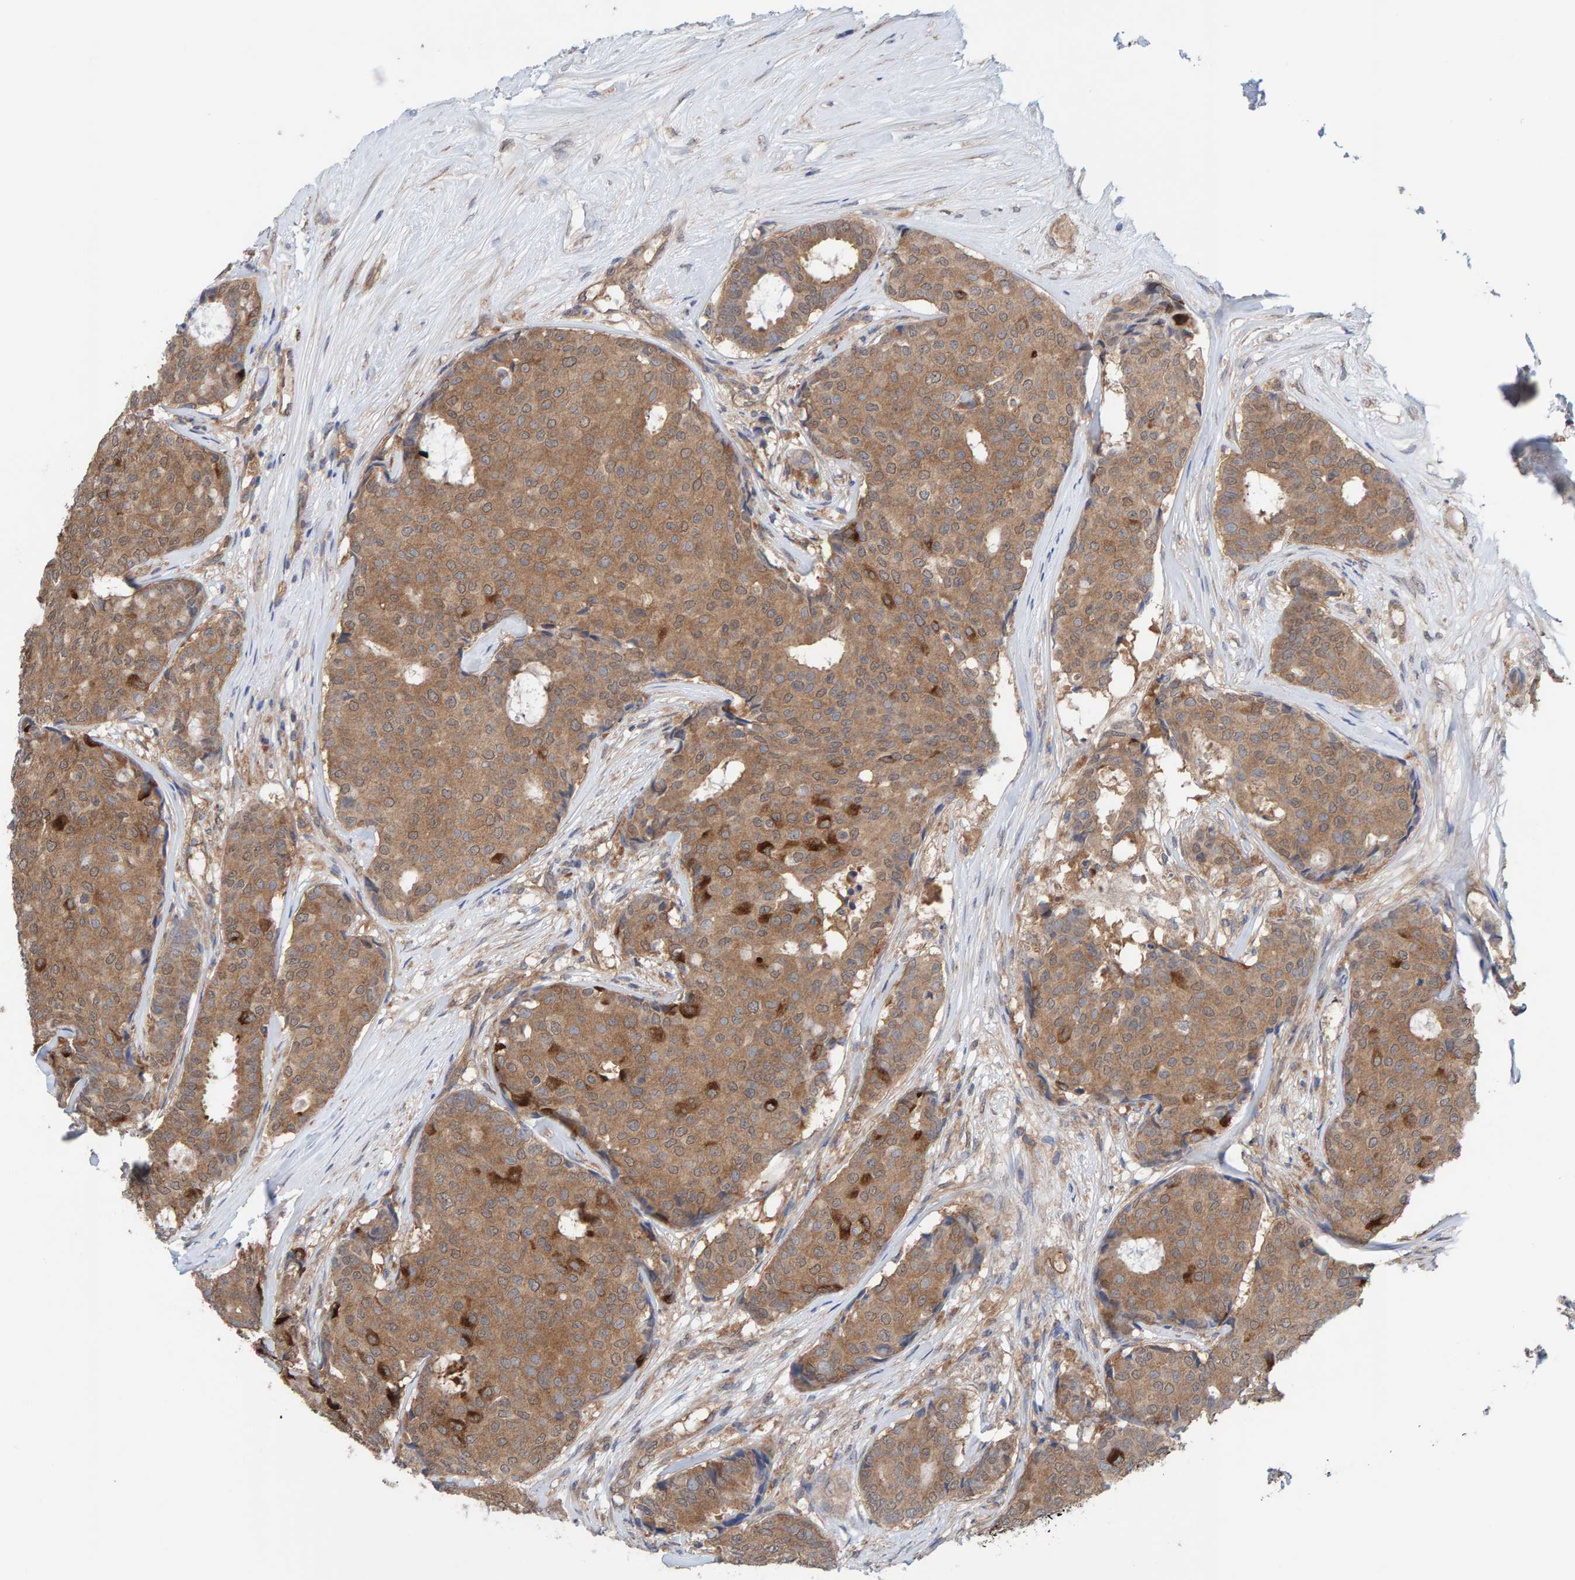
{"staining": {"intensity": "moderate", "quantity": ">75%", "location": "cytoplasmic/membranous"}, "tissue": "breast cancer", "cell_type": "Tumor cells", "image_type": "cancer", "snomed": [{"axis": "morphology", "description": "Duct carcinoma"}, {"axis": "topography", "description": "Breast"}], "caption": "Immunohistochemical staining of infiltrating ductal carcinoma (breast) shows medium levels of moderate cytoplasmic/membranous protein positivity in approximately >75% of tumor cells.", "gene": "LRSAM1", "patient": {"sex": "female", "age": 75}}